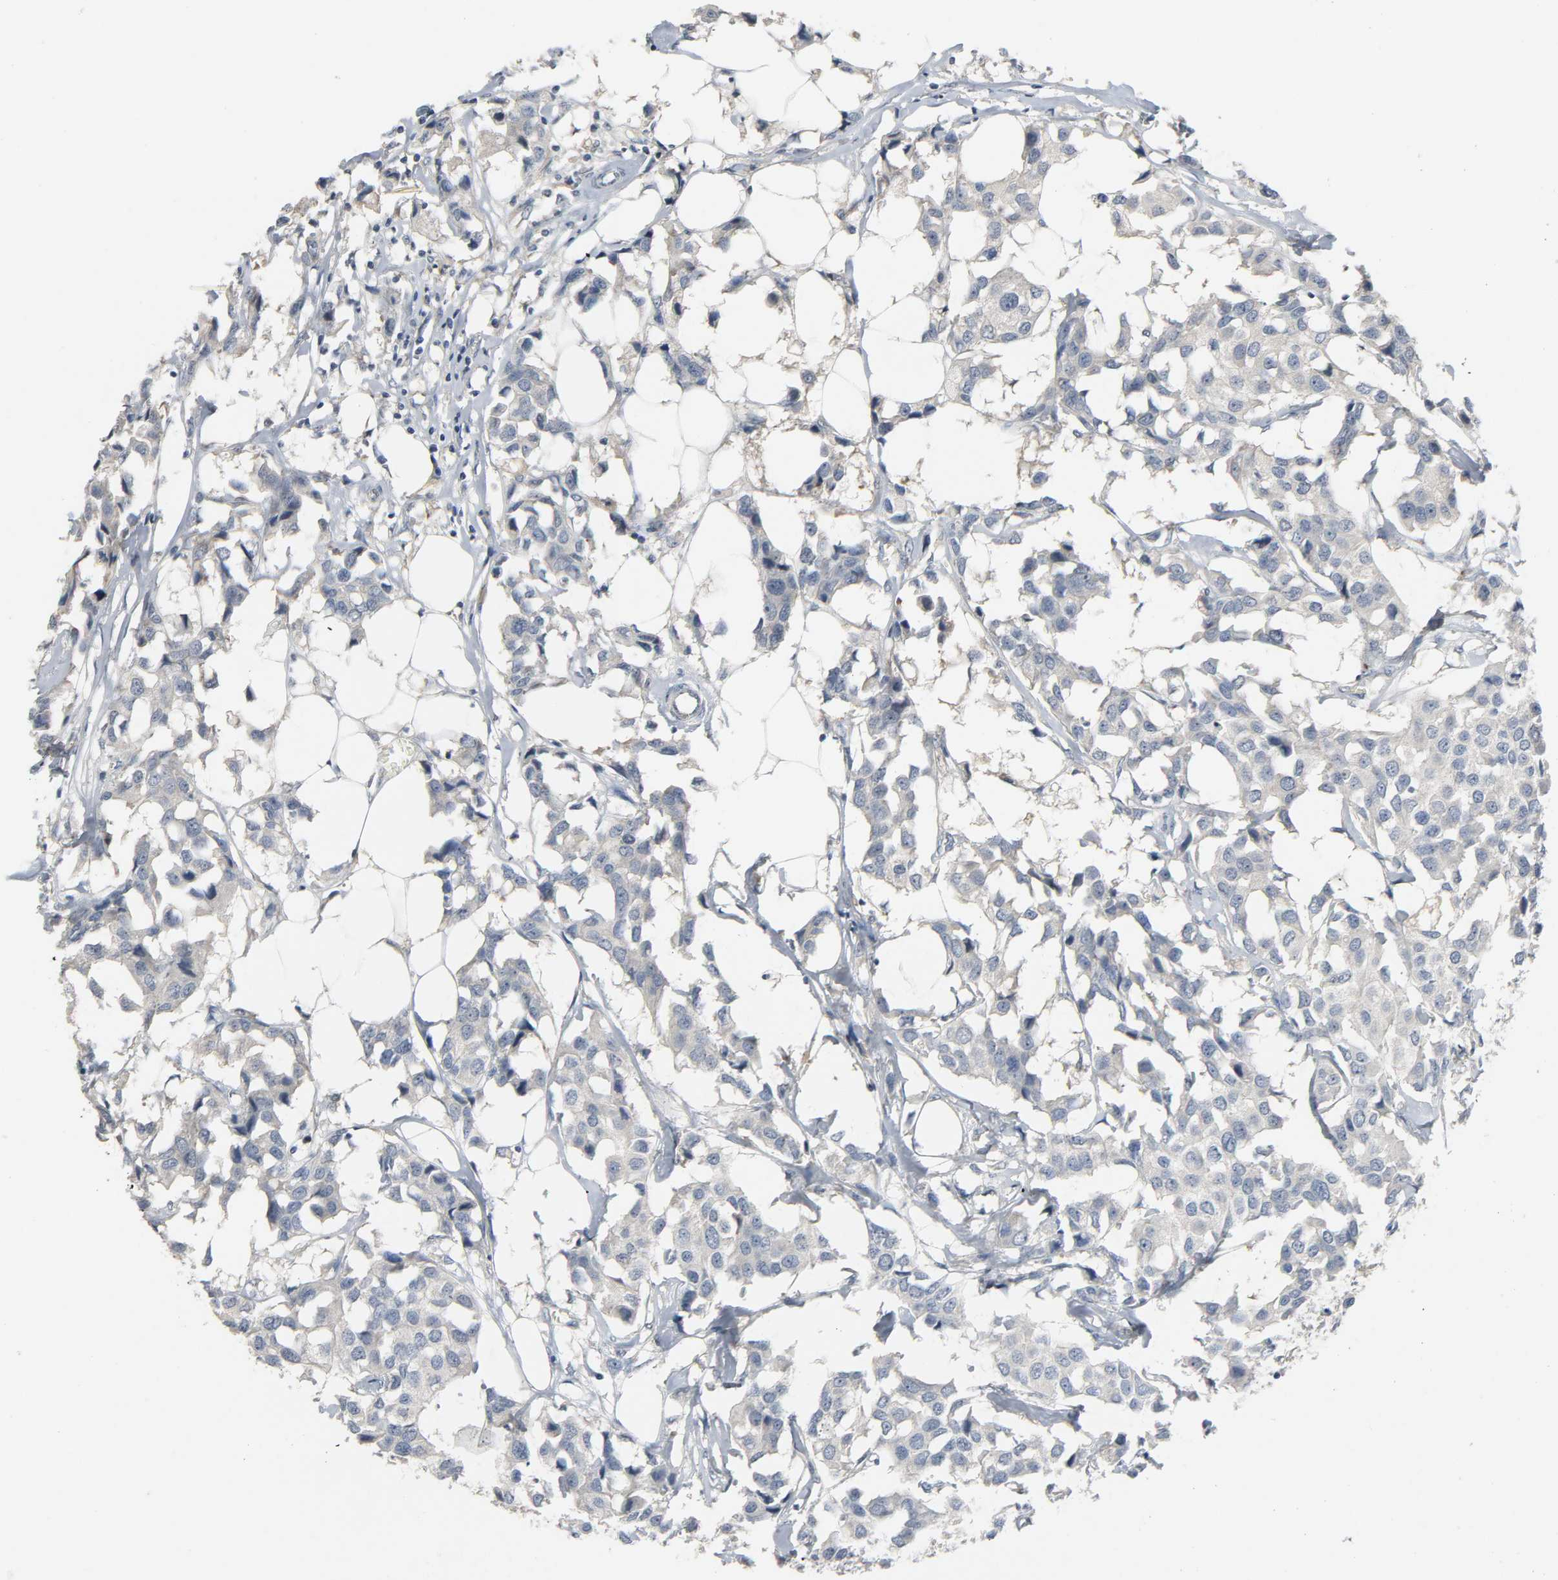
{"staining": {"intensity": "weak", "quantity": "<25%", "location": "cytoplasmic/membranous"}, "tissue": "breast cancer", "cell_type": "Tumor cells", "image_type": "cancer", "snomed": [{"axis": "morphology", "description": "Duct carcinoma"}, {"axis": "topography", "description": "Breast"}], "caption": "Tumor cells are negative for protein expression in human breast intraductal carcinoma.", "gene": "CD4", "patient": {"sex": "female", "age": 80}}